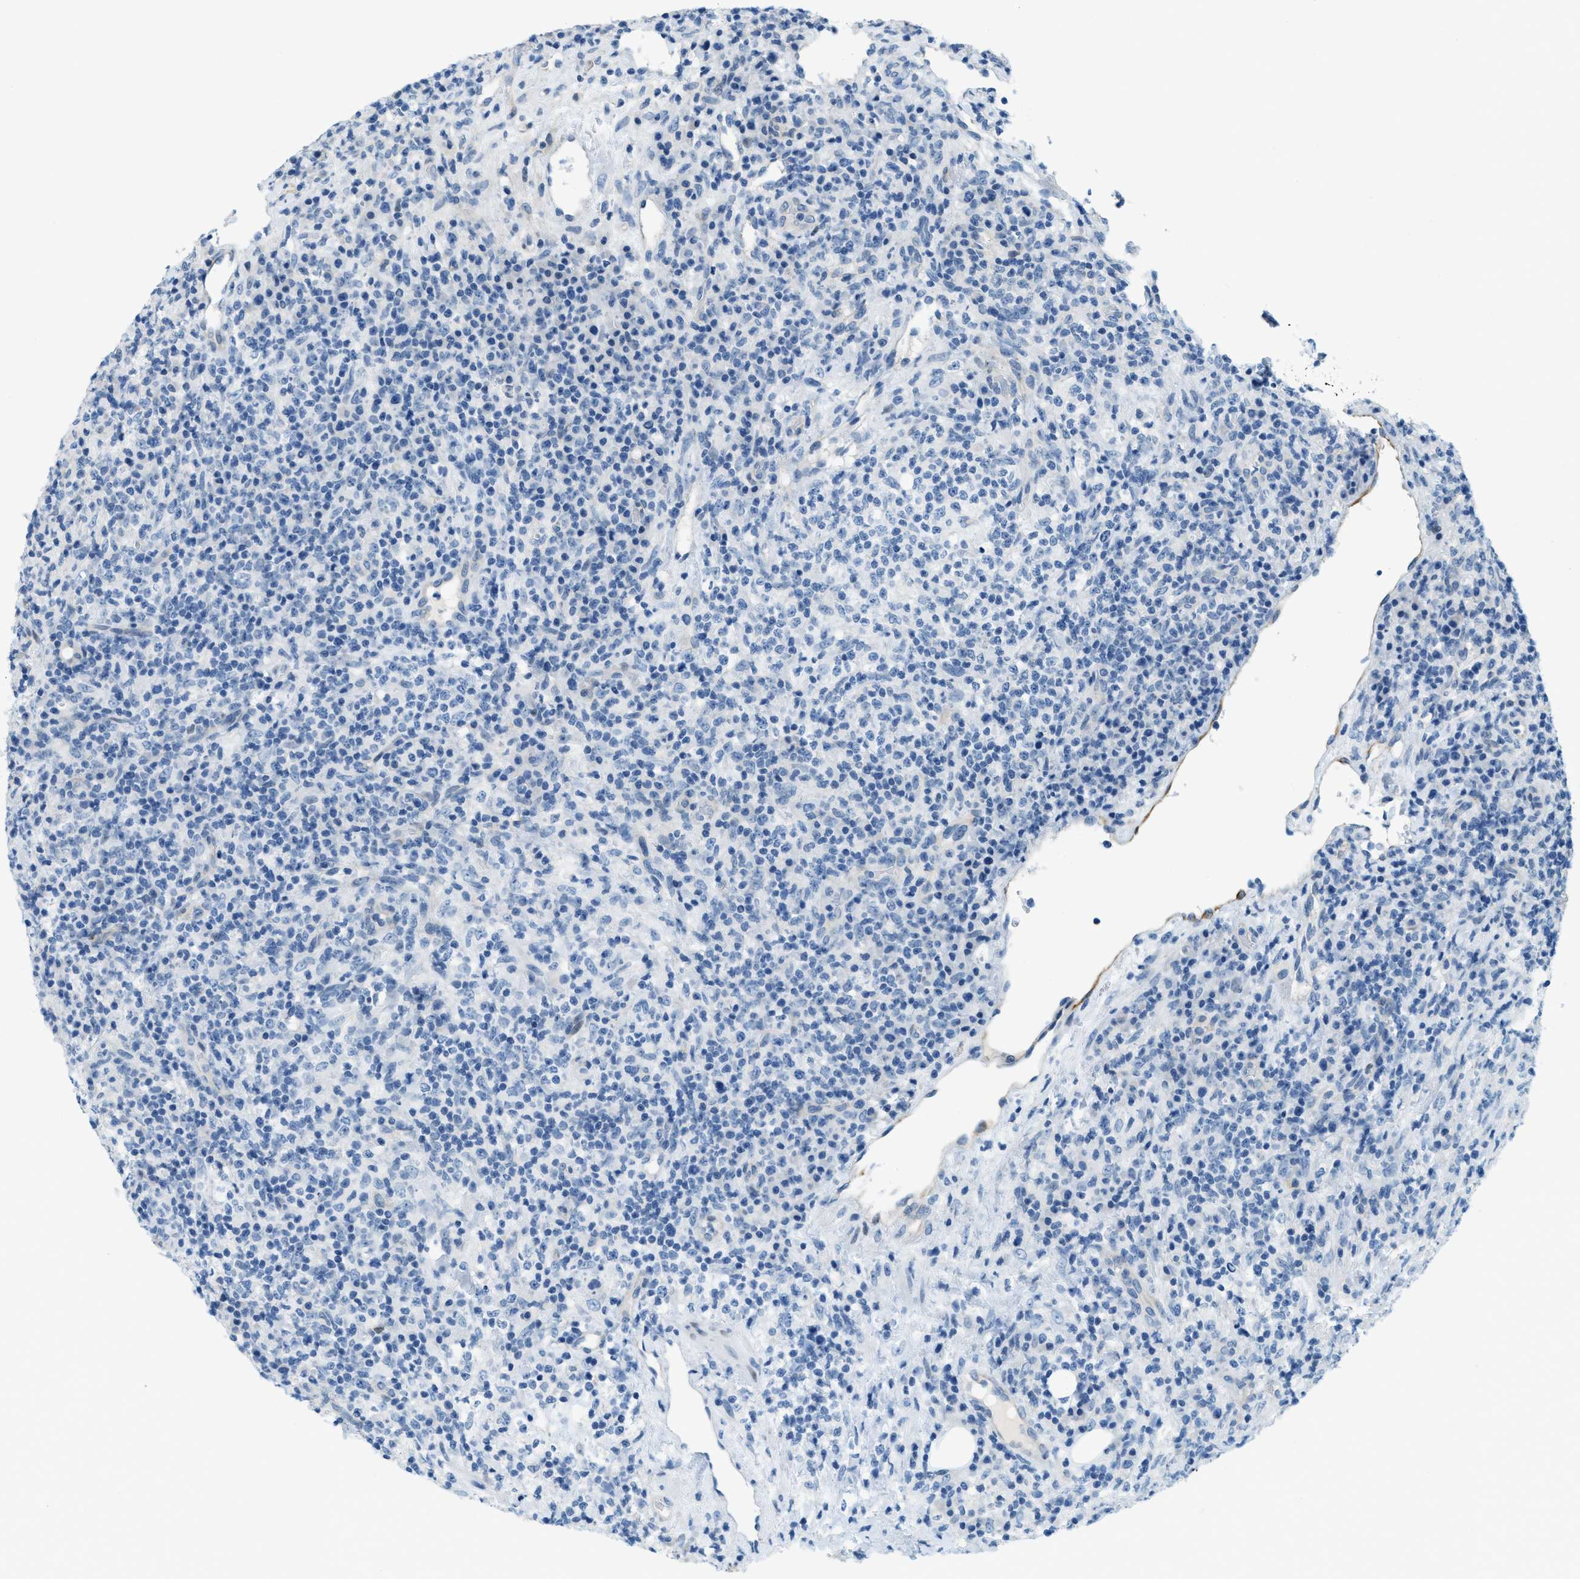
{"staining": {"intensity": "negative", "quantity": "none", "location": "none"}, "tissue": "lymphoma", "cell_type": "Tumor cells", "image_type": "cancer", "snomed": [{"axis": "morphology", "description": "Malignant lymphoma, non-Hodgkin's type, High grade"}, {"axis": "topography", "description": "Lymph node"}], "caption": "This is a micrograph of immunohistochemistry (IHC) staining of high-grade malignant lymphoma, non-Hodgkin's type, which shows no staining in tumor cells. (DAB (3,3'-diaminobenzidine) immunohistochemistry with hematoxylin counter stain).", "gene": "CYP4X1", "patient": {"sex": "female", "age": 76}}